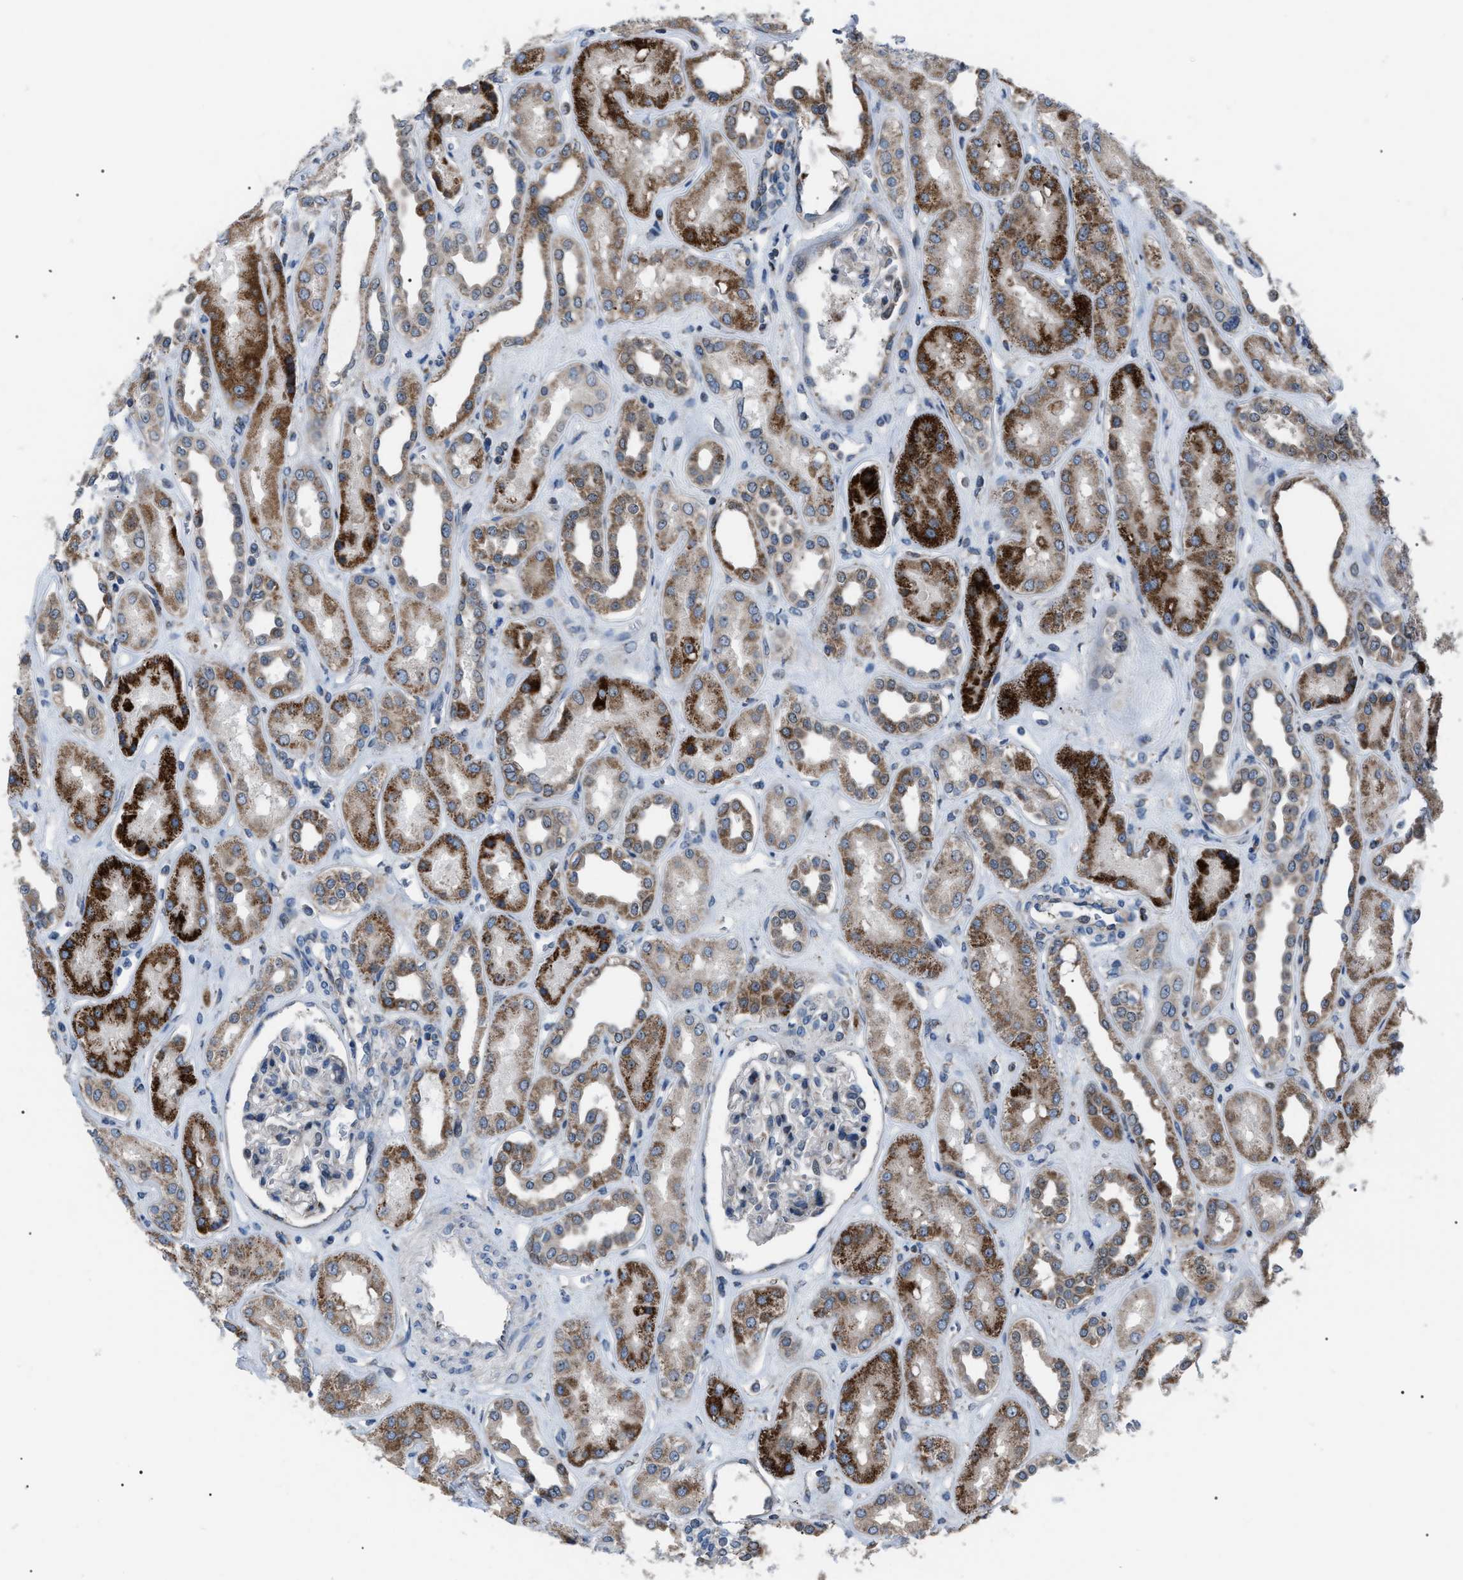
{"staining": {"intensity": "negative", "quantity": "none", "location": "none"}, "tissue": "kidney", "cell_type": "Cells in glomeruli", "image_type": "normal", "snomed": [{"axis": "morphology", "description": "Normal tissue, NOS"}, {"axis": "topography", "description": "Kidney"}], "caption": "The micrograph demonstrates no staining of cells in glomeruli in unremarkable kidney. (Brightfield microscopy of DAB IHC at high magnification).", "gene": "AGO2", "patient": {"sex": "male", "age": 59}}